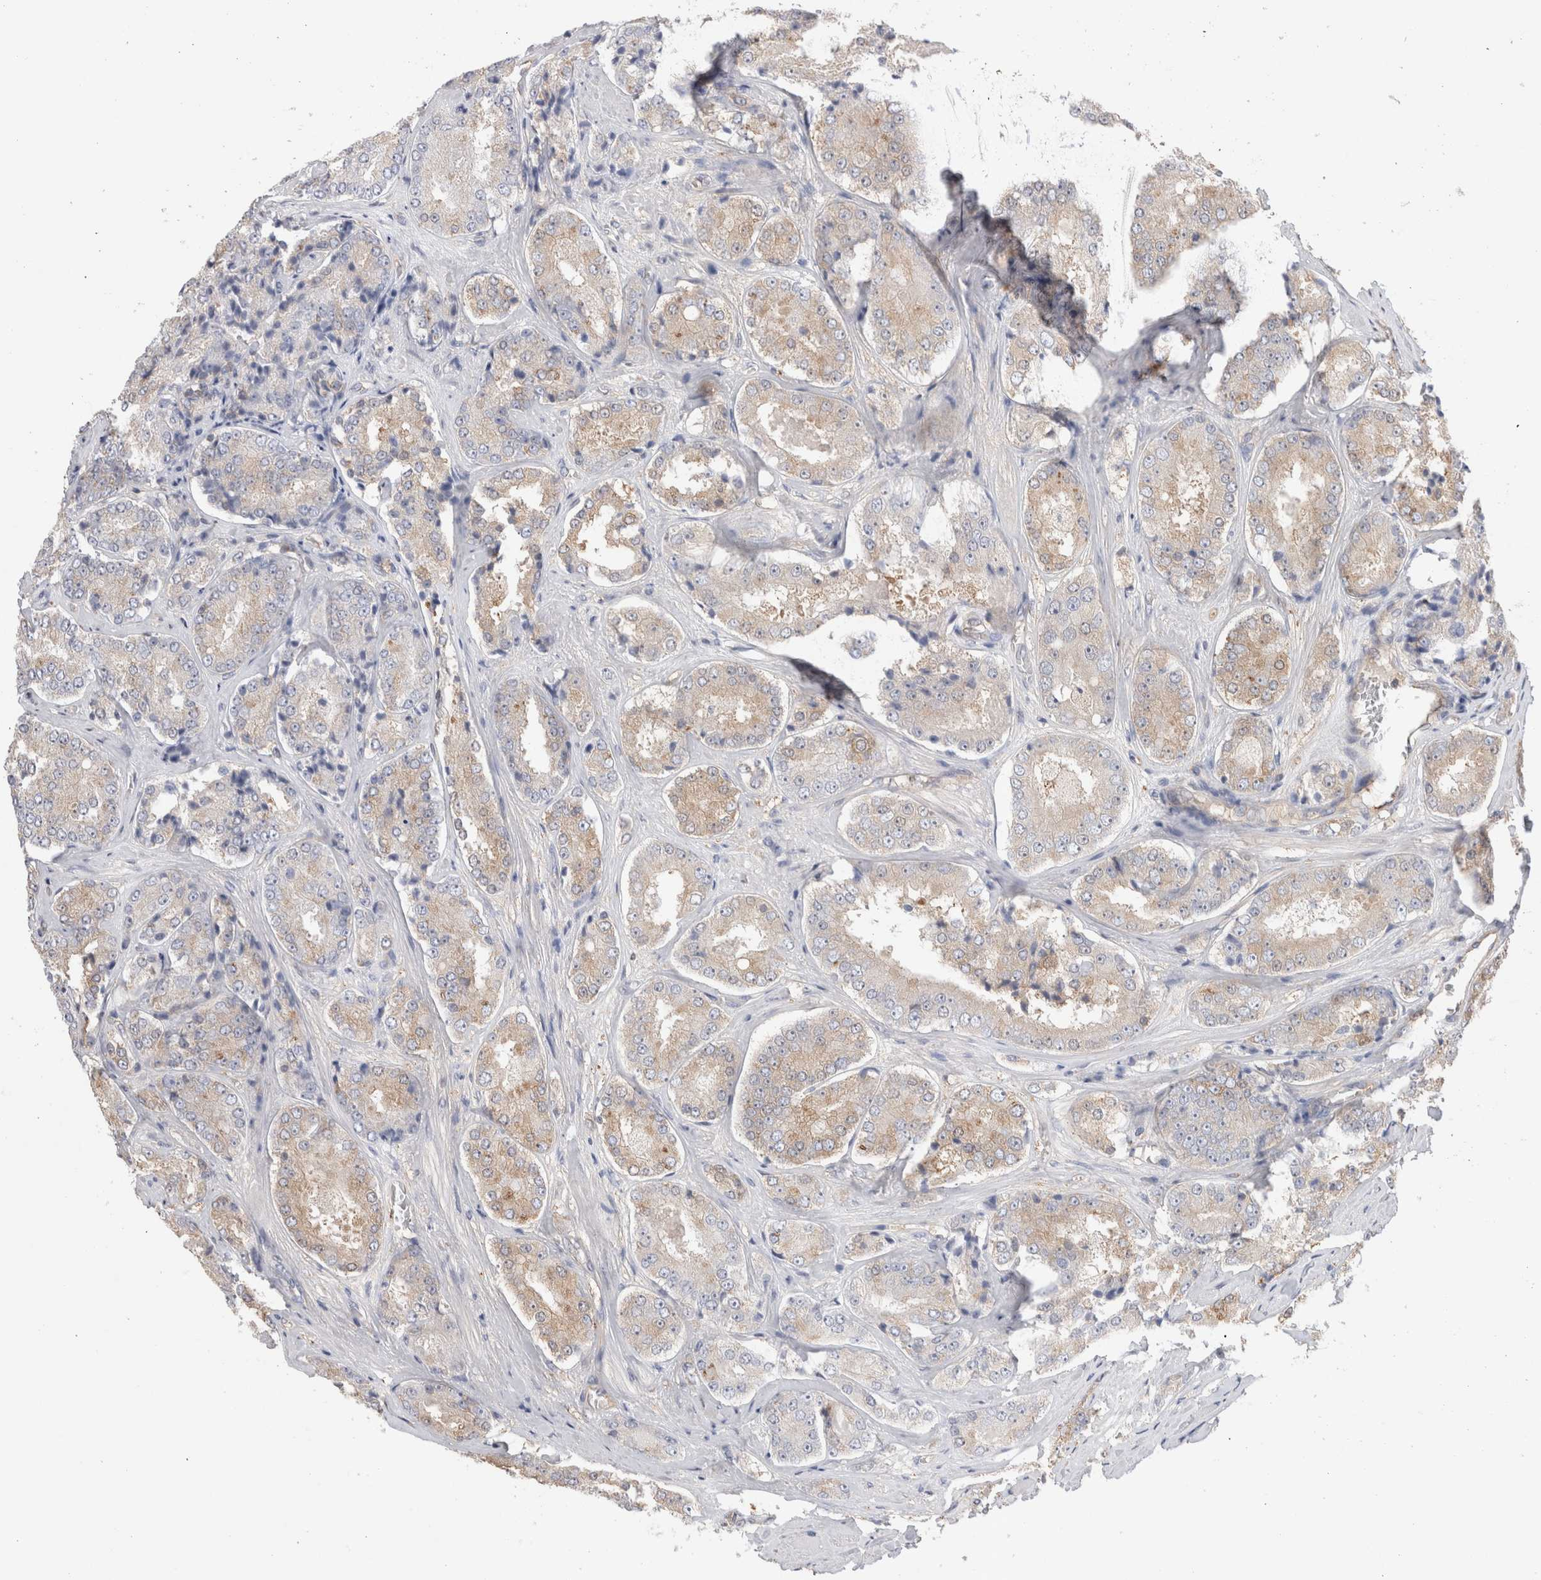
{"staining": {"intensity": "weak", "quantity": "25%-75%", "location": "cytoplasmic/membranous"}, "tissue": "prostate cancer", "cell_type": "Tumor cells", "image_type": "cancer", "snomed": [{"axis": "morphology", "description": "Adenocarcinoma, High grade"}, {"axis": "topography", "description": "Prostate"}], "caption": "Approximately 25%-75% of tumor cells in human prostate cancer (adenocarcinoma (high-grade)) reveal weak cytoplasmic/membranous protein staining as visualized by brown immunohistochemical staining.", "gene": "CAPN2", "patient": {"sex": "male", "age": 65}}